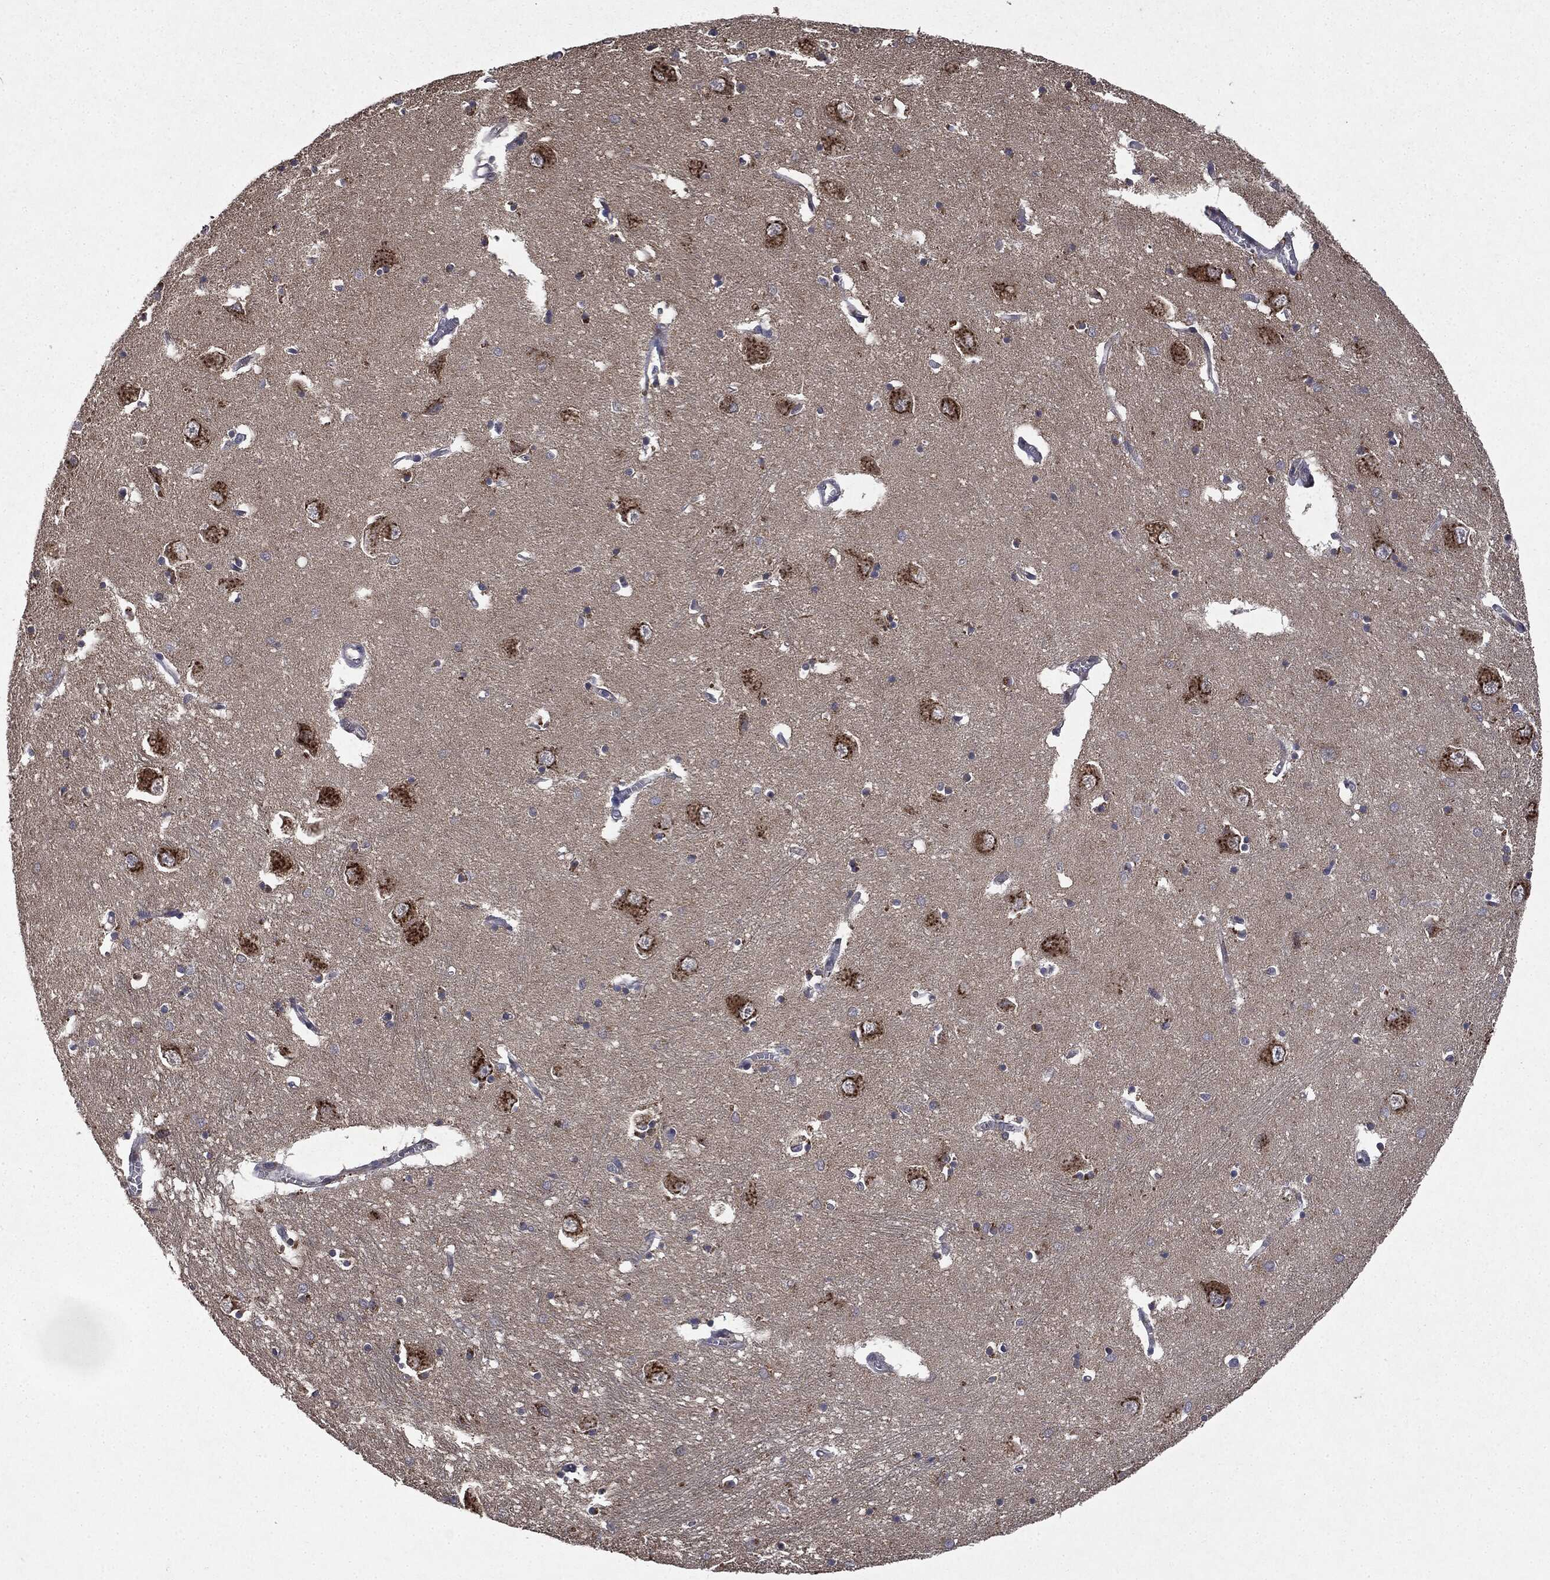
{"staining": {"intensity": "moderate", "quantity": "<25%", "location": "cytoplasmic/membranous"}, "tissue": "caudate", "cell_type": "Glial cells", "image_type": "normal", "snomed": [{"axis": "morphology", "description": "Normal tissue, NOS"}, {"axis": "topography", "description": "Lateral ventricle wall"}], "caption": "A low amount of moderate cytoplasmic/membranous expression is appreciated in about <25% of glial cells in normal caudate.", "gene": "PLPPR2", "patient": {"sex": "male", "age": 54}}